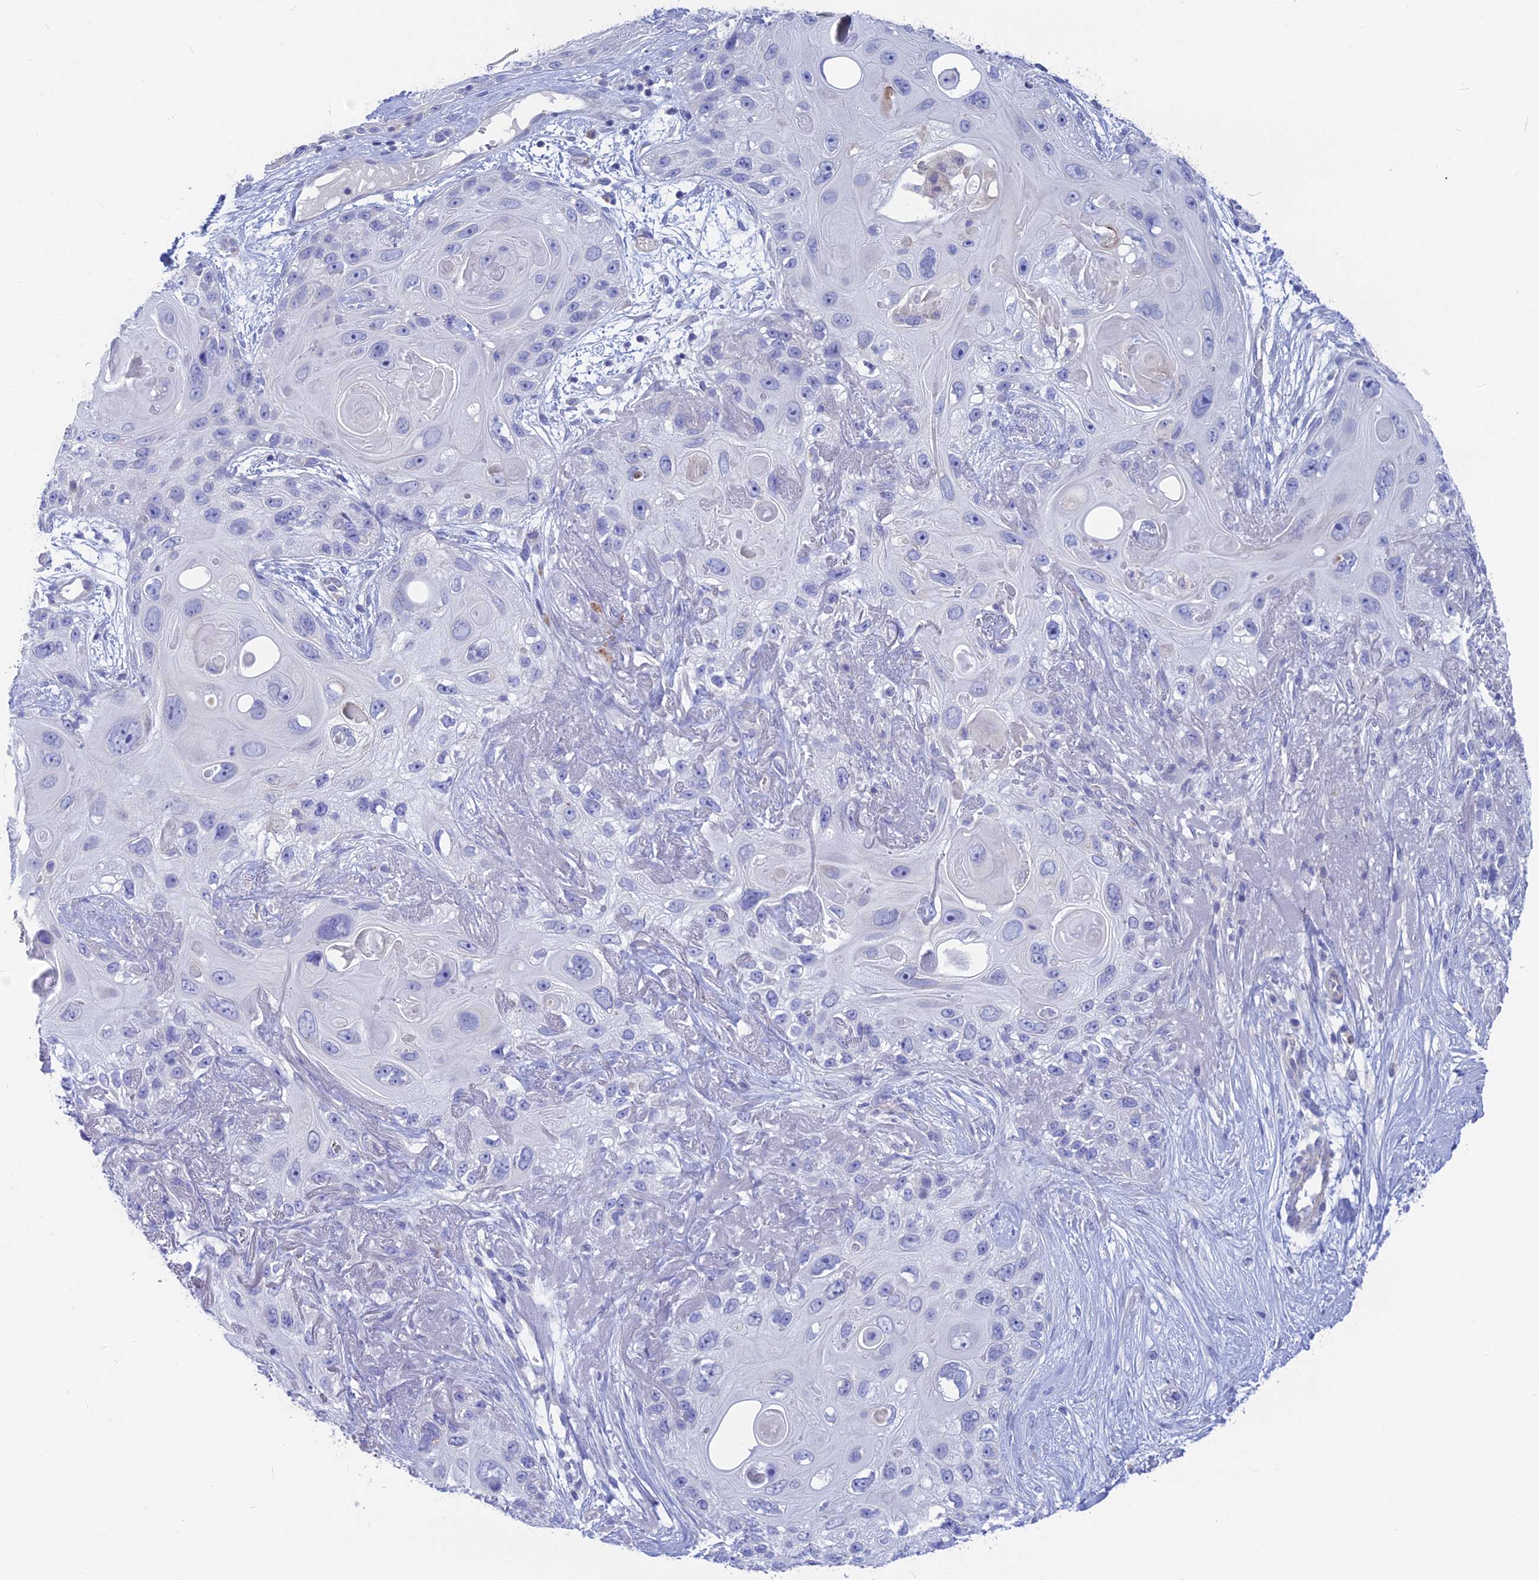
{"staining": {"intensity": "negative", "quantity": "none", "location": "none"}, "tissue": "skin cancer", "cell_type": "Tumor cells", "image_type": "cancer", "snomed": [{"axis": "morphology", "description": "Normal tissue, NOS"}, {"axis": "morphology", "description": "Squamous cell carcinoma, NOS"}, {"axis": "topography", "description": "Skin"}], "caption": "Immunohistochemistry histopathology image of neoplastic tissue: squamous cell carcinoma (skin) stained with DAB (3,3'-diaminobenzidine) demonstrates no significant protein staining in tumor cells.", "gene": "SNTN", "patient": {"sex": "male", "age": 72}}